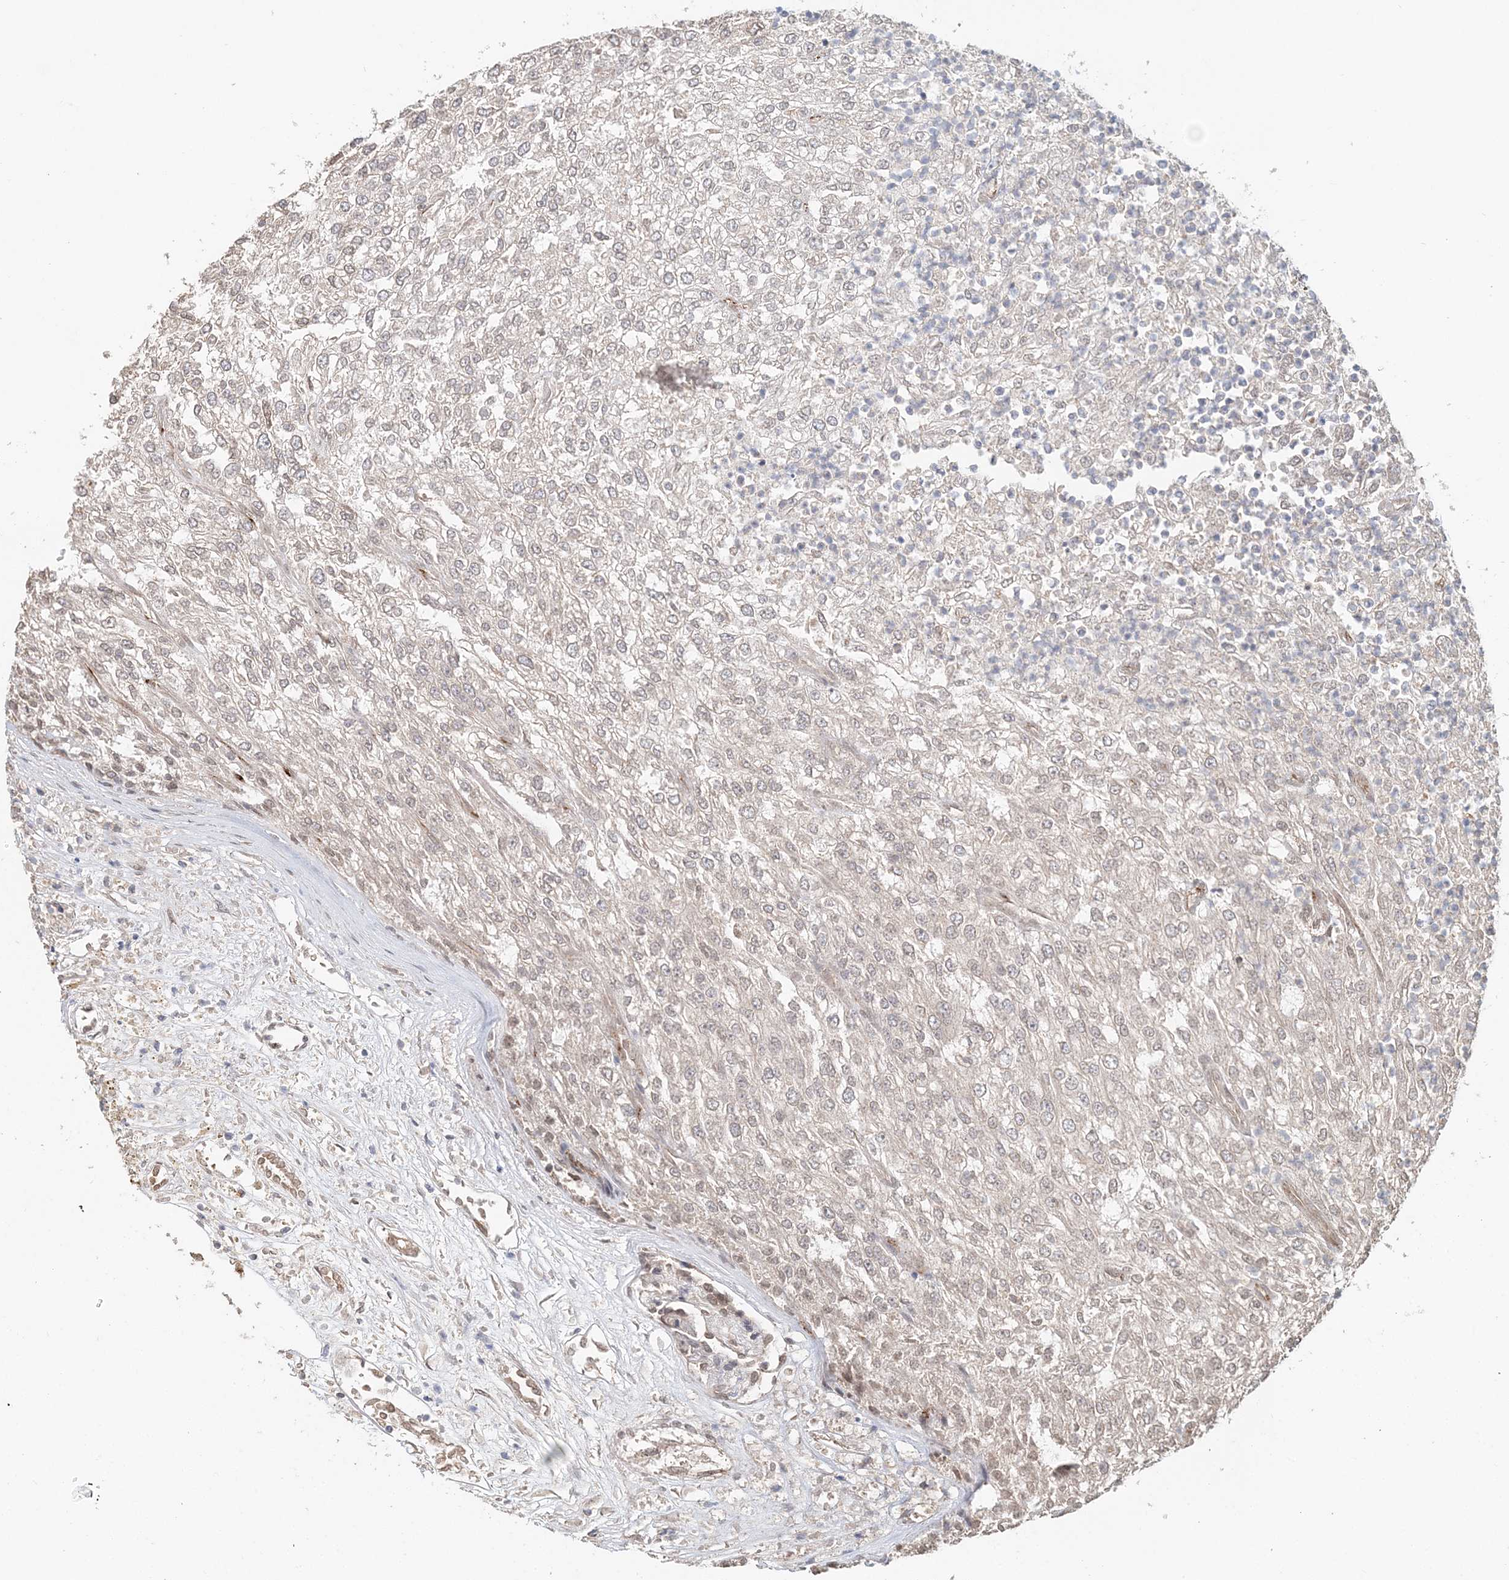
{"staining": {"intensity": "weak", "quantity": "<25%", "location": "nuclear"}, "tissue": "renal cancer", "cell_type": "Tumor cells", "image_type": "cancer", "snomed": [{"axis": "morphology", "description": "Adenocarcinoma, NOS"}, {"axis": "topography", "description": "Kidney"}], "caption": "Human renal cancer (adenocarcinoma) stained for a protein using immunohistochemistry (IHC) reveals no positivity in tumor cells.", "gene": "FBXO38", "patient": {"sex": "female", "age": 54}}